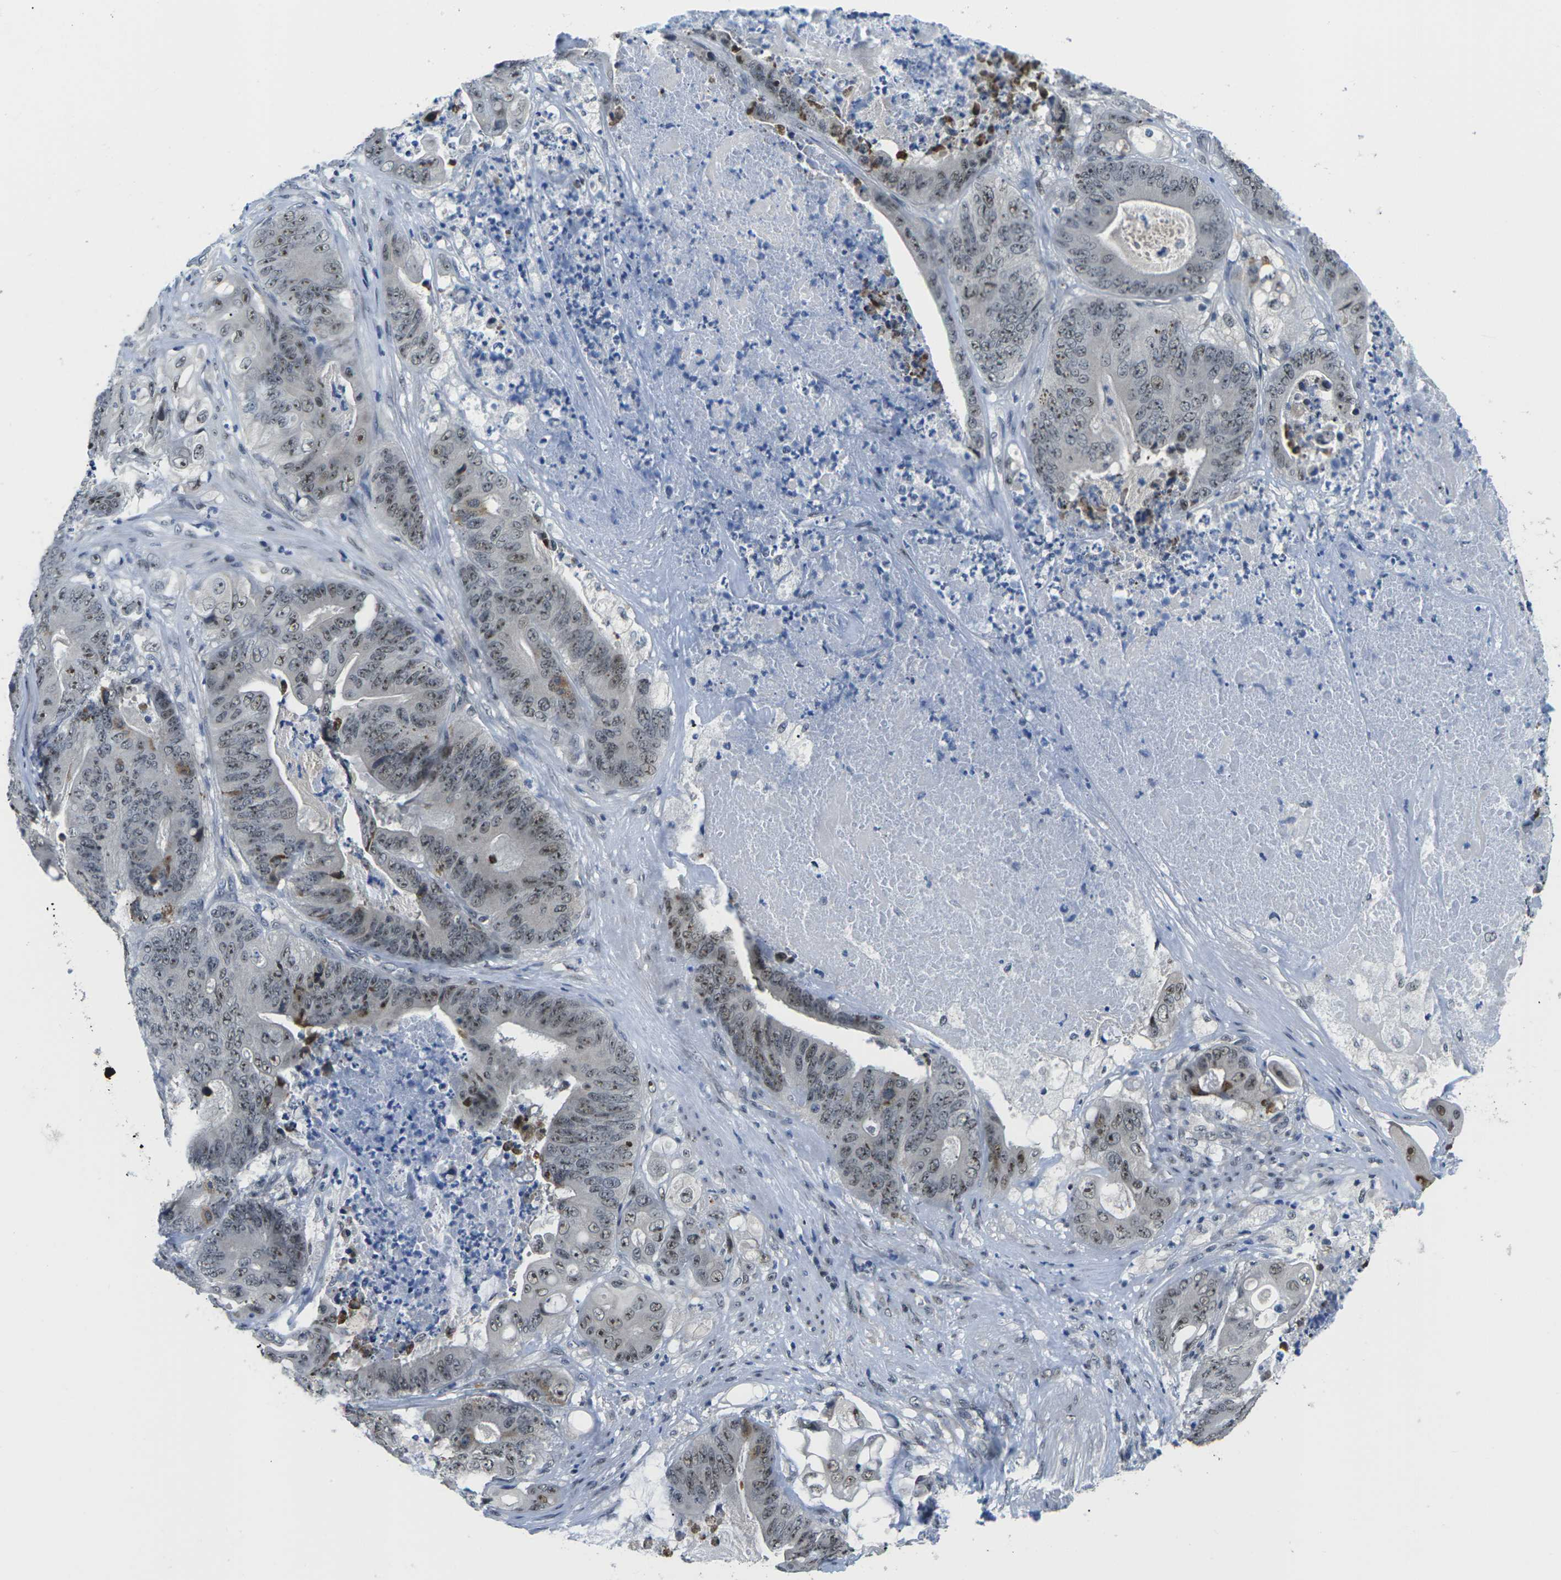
{"staining": {"intensity": "weak", "quantity": "25%-75%", "location": "nuclear"}, "tissue": "stomach cancer", "cell_type": "Tumor cells", "image_type": "cancer", "snomed": [{"axis": "morphology", "description": "Adenocarcinoma, NOS"}, {"axis": "topography", "description": "Stomach"}], "caption": "Tumor cells reveal low levels of weak nuclear expression in about 25%-75% of cells in human stomach adenocarcinoma.", "gene": "NSRP1", "patient": {"sex": "female", "age": 73}}